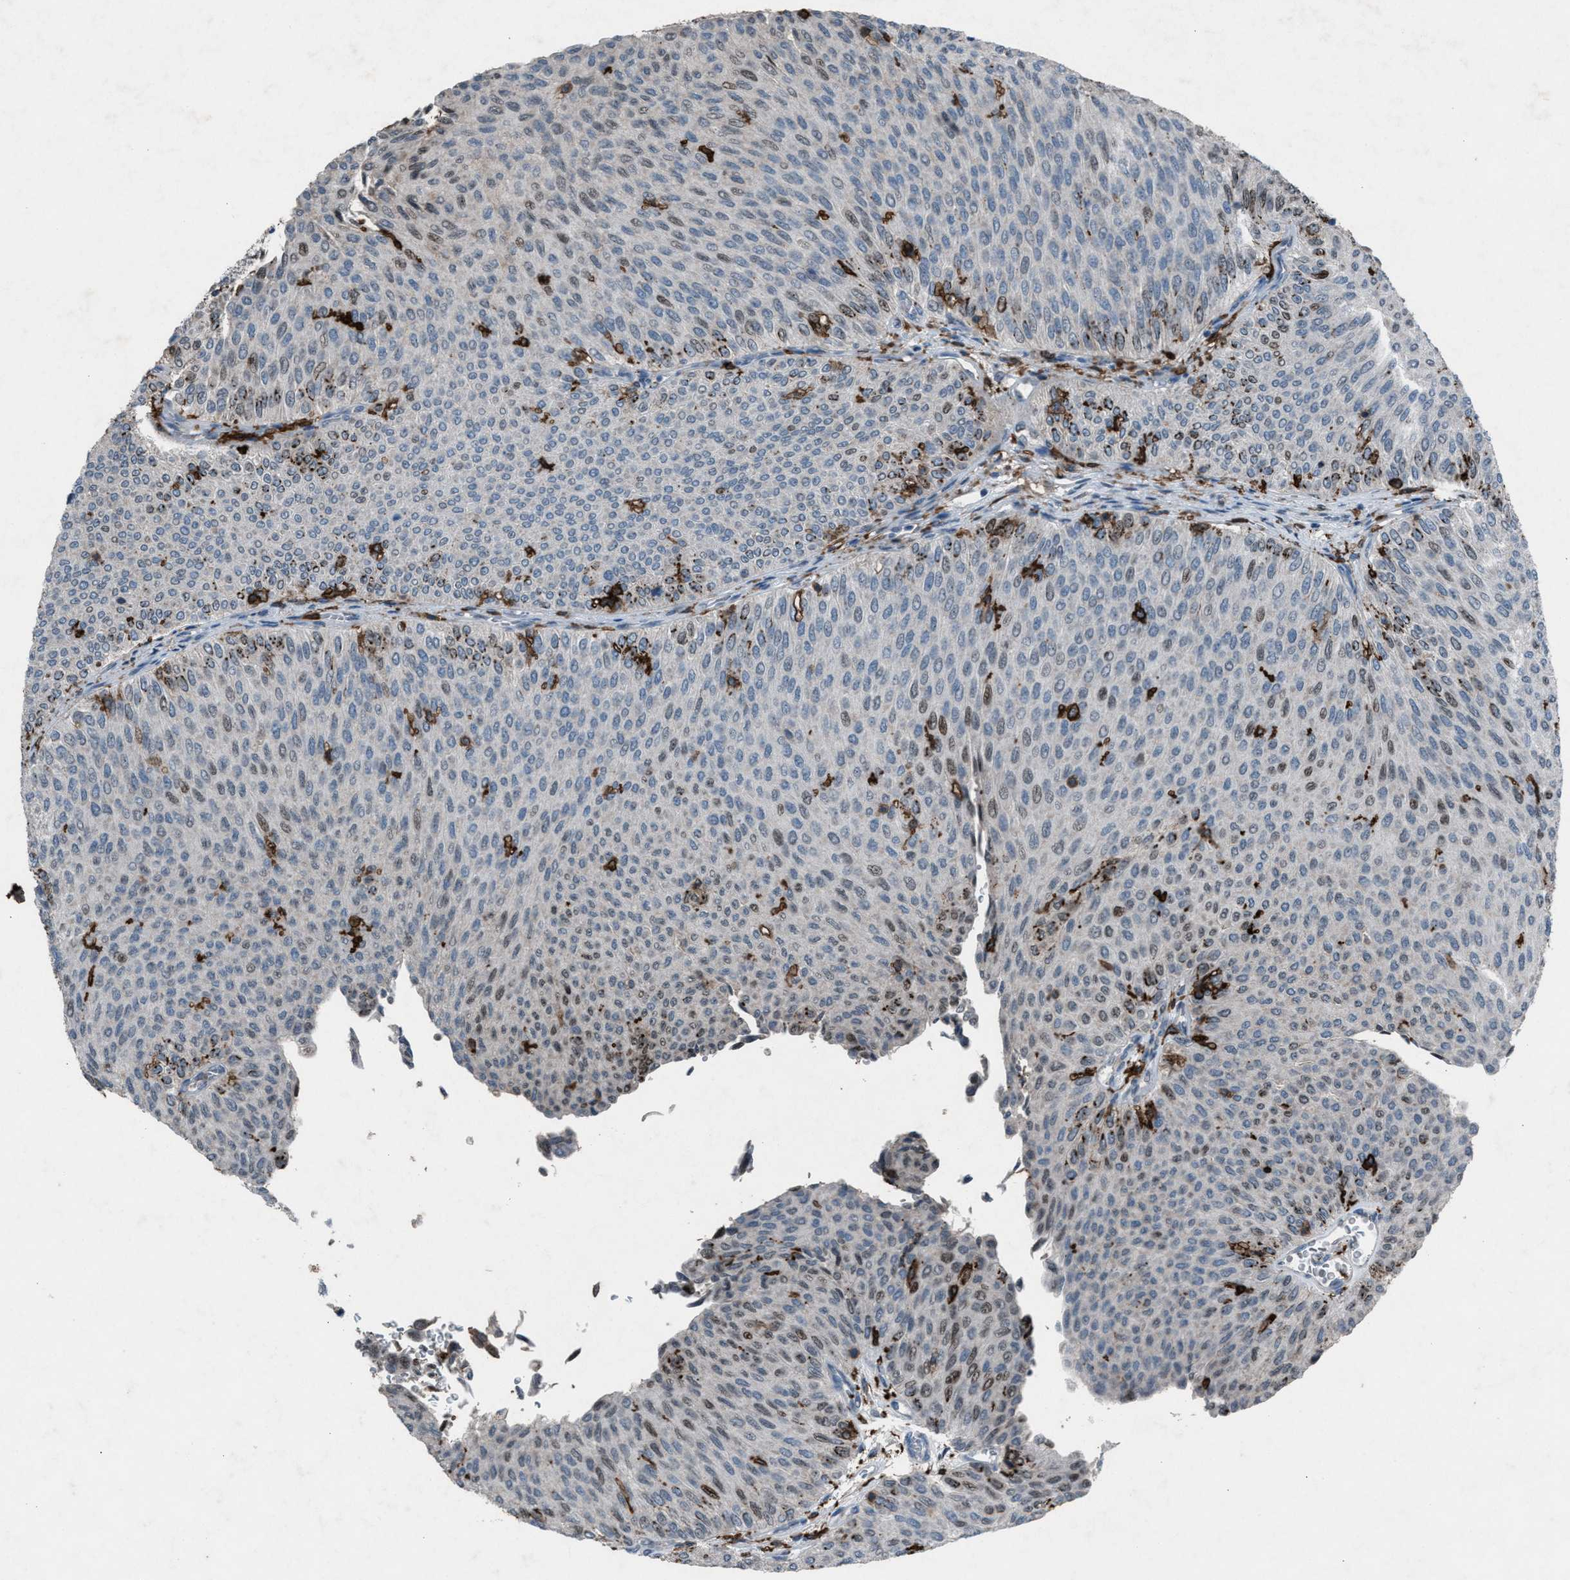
{"staining": {"intensity": "weak", "quantity": "<25%", "location": "nuclear"}, "tissue": "urothelial cancer", "cell_type": "Tumor cells", "image_type": "cancer", "snomed": [{"axis": "morphology", "description": "Urothelial carcinoma, Low grade"}, {"axis": "topography", "description": "Urinary bladder"}], "caption": "The immunohistochemistry photomicrograph has no significant expression in tumor cells of low-grade urothelial carcinoma tissue. The staining was performed using DAB to visualize the protein expression in brown, while the nuclei were stained in blue with hematoxylin (Magnification: 20x).", "gene": "FCER1G", "patient": {"sex": "male", "age": 78}}